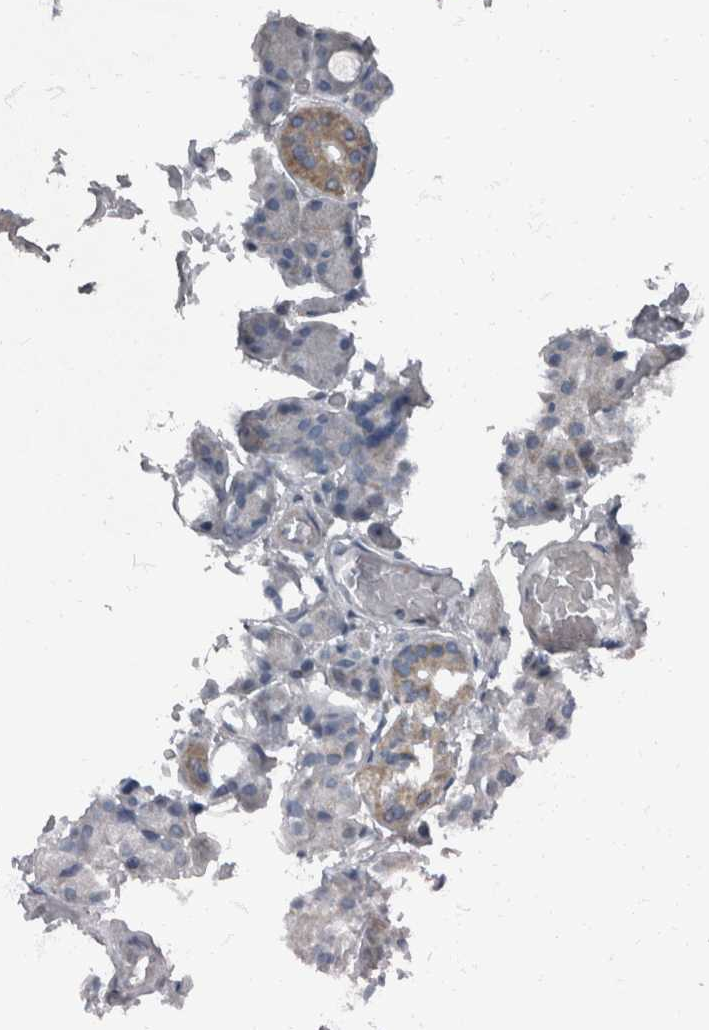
{"staining": {"intensity": "moderate", "quantity": "<25%", "location": "cytoplasmic/membranous"}, "tissue": "salivary gland", "cell_type": "Glandular cells", "image_type": "normal", "snomed": [{"axis": "morphology", "description": "Normal tissue, NOS"}, {"axis": "topography", "description": "Salivary gland"}], "caption": "Immunohistochemical staining of normal human salivary gland demonstrates moderate cytoplasmic/membranous protein positivity in about <25% of glandular cells. Using DAB (3,3'-diaminobenzidine) (brown) and hematoxylin (blue) stains, captured at high magnification using brightfield microscopy.", "gene": "RABGGTB", "patient": {"sex": "male", "age": 63}}